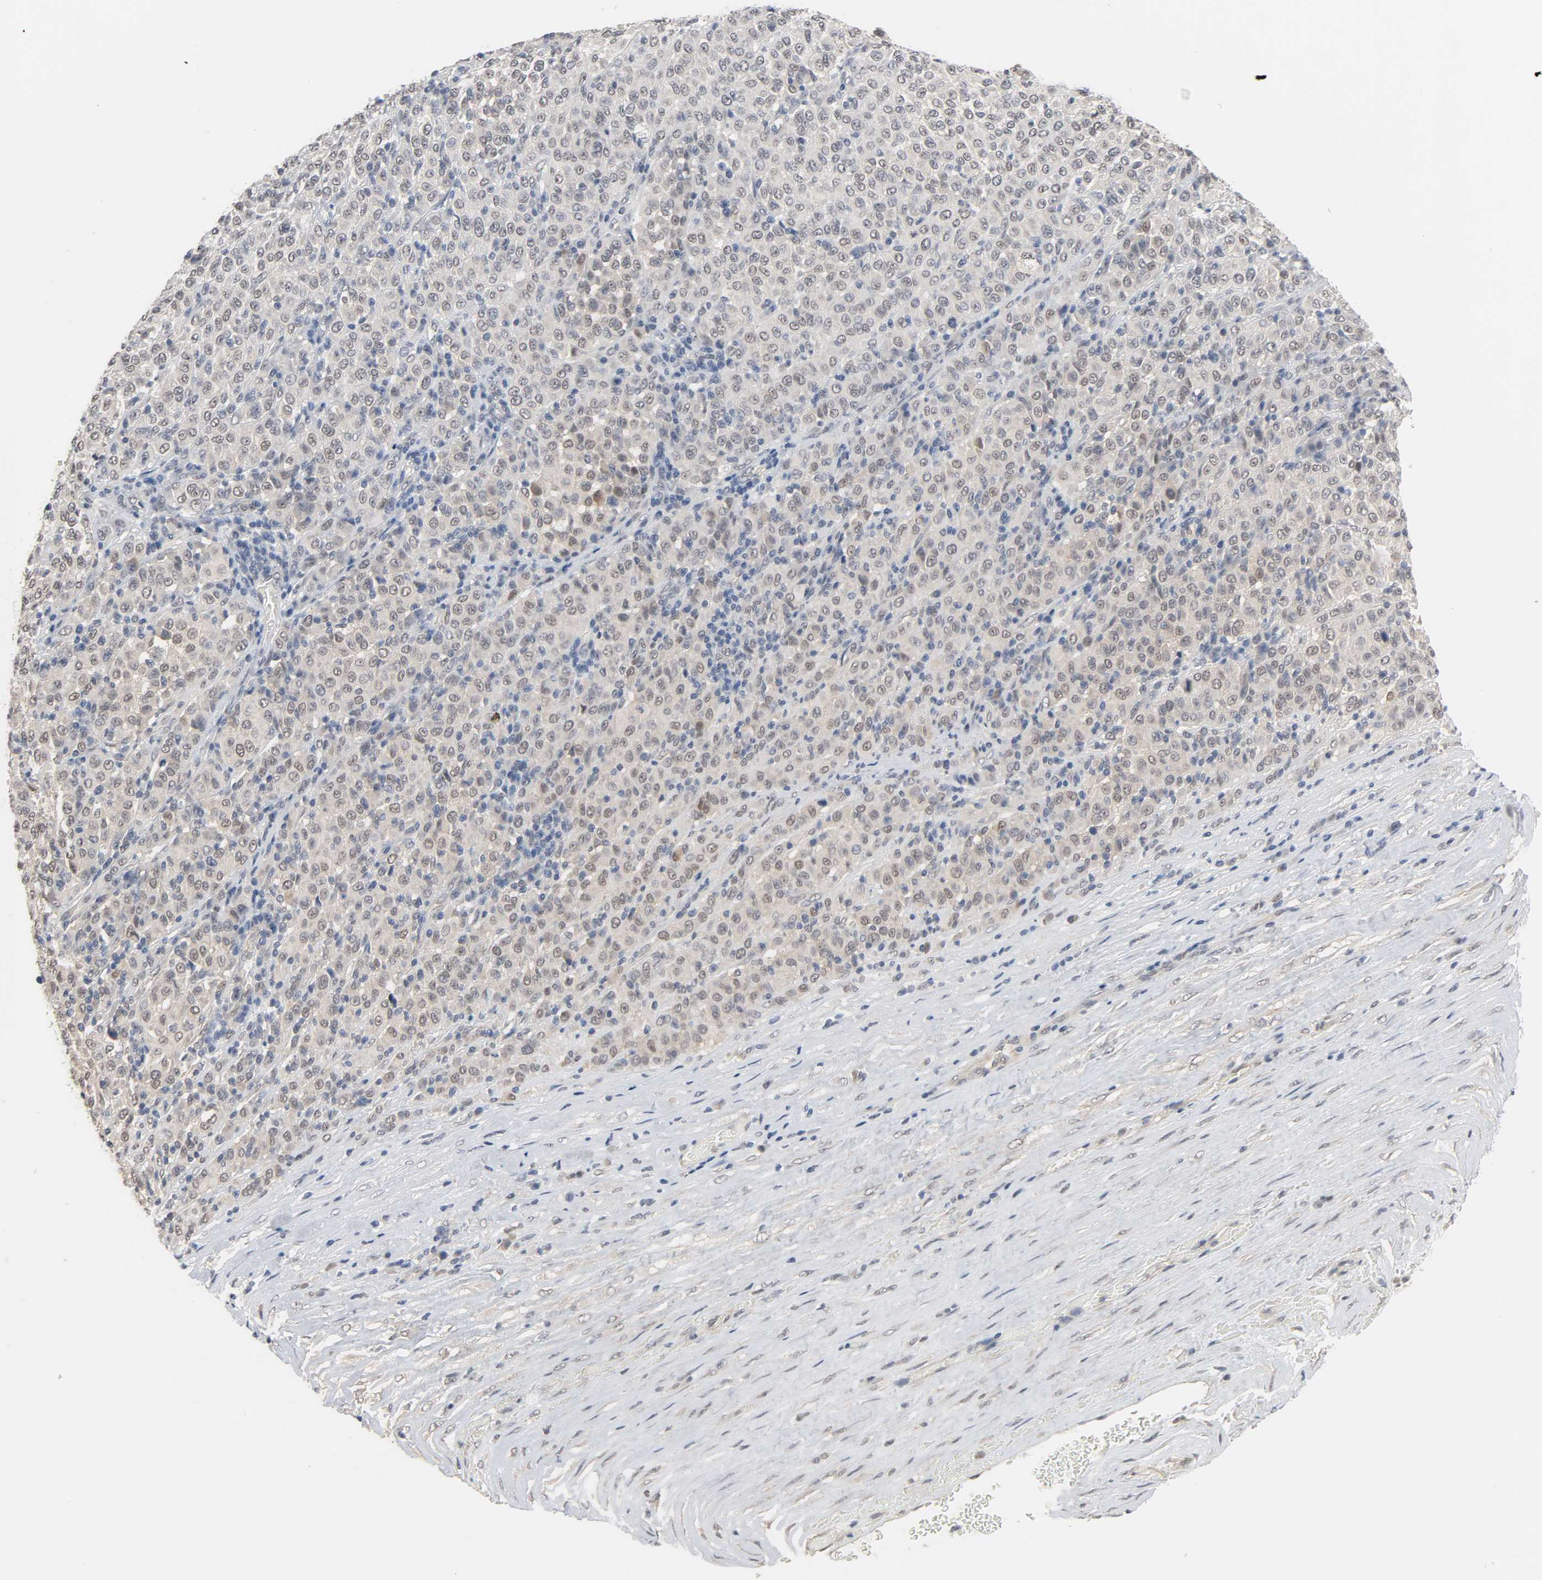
{"staining": {"intensity": "weak", "quantity": "<25%", "location": "cytoplasmic/membranous"}, "tissue": "melanoma", "cell_type": "Tumor cells", "image_type": "cancer", "snomed": [{"axis": "morphology", "description": "Malignant melanoma, Metastatic site"}, {"axis": "topography", "description": "Pancreas"}], "caption": "Immunohistochemistry (IHC) micrograph of neoplastic tissue: melanoma stained with DAB shows no significant protein staining in tumor cells.", "gene": "ACSS2", "patient": {"sex": "female", "age": 30}}